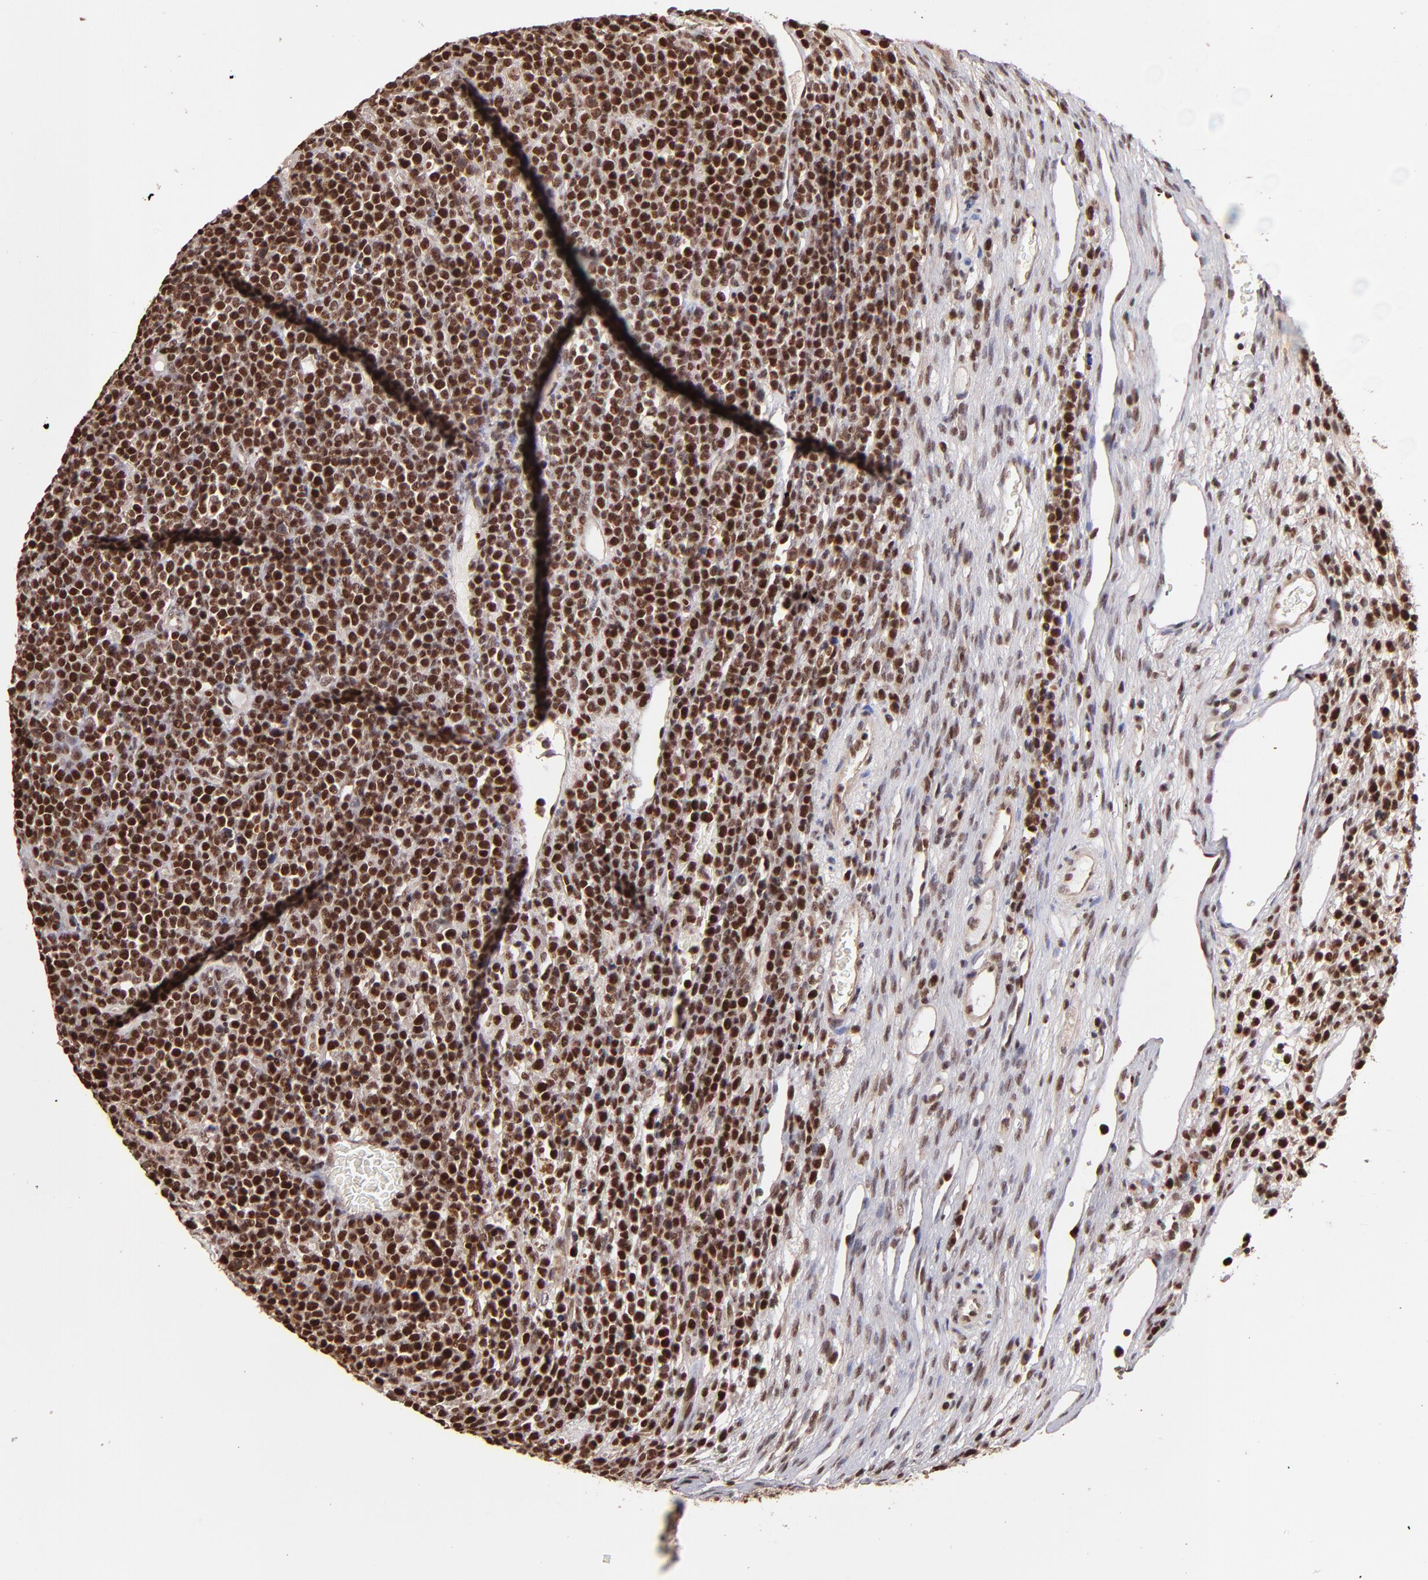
{"staining": {"intensity": "strong", "quantity": ">75%", "location": "nuclear"}, "tissue": "lymphoma", "cell_type": "Tumor cells", "image_type": "cancer", "snomed": [{"axis": "morphology", "description": "Malignant lymphoma, non-Hodgkin's type, High grade"}, {"axis": "topography", "description": "Ovary"}], "caption": "The image reveals staining of lymphoma, revealing strong nuclear protein positivity (brown color) within tumor cells.", "gene": "TERF2", "patient": {"sex": "female", "age": 56}}